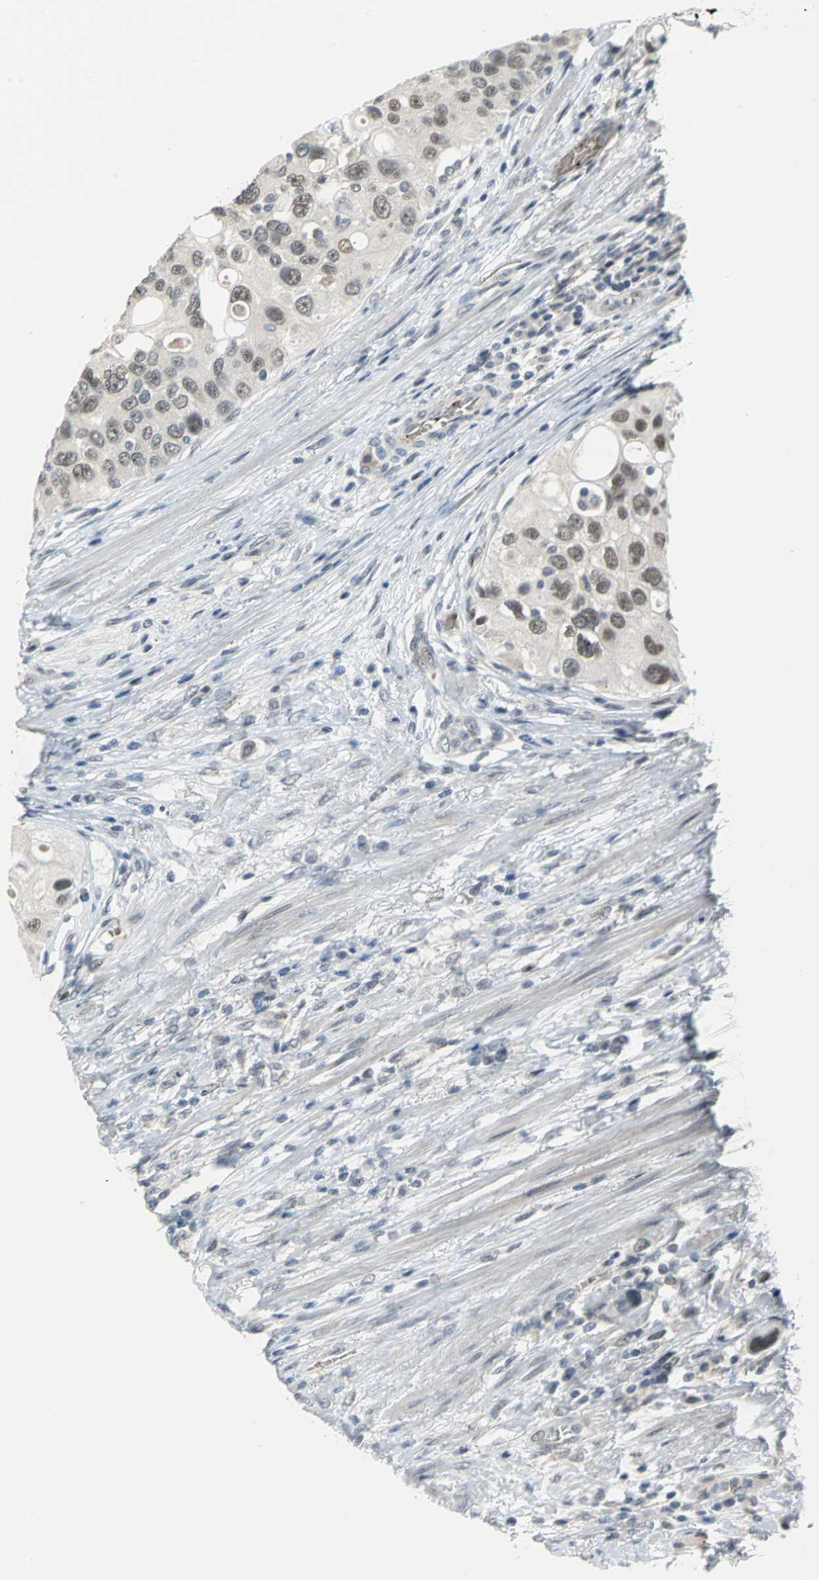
{"staining": {"intensity": "moderate", "quantity": ">75%", "location": "nuclear"}, "tissue": "urothelial cancer", "cell_type": "Tumor cells", "image_type": "cancer", "snomed": [{"axis": "morphology", "description": "Urothelial carcinoma, High grade"}, {"axis": "topography", "description": "Urinary bladder"}], "caption": "Brown immunohistochemical staining in human urothelial cancer exhibits moderate nuclear staining in about >75% of tumor cells.", "gene": "GLI3", "patient": {"sex": "female", "age": 56}}